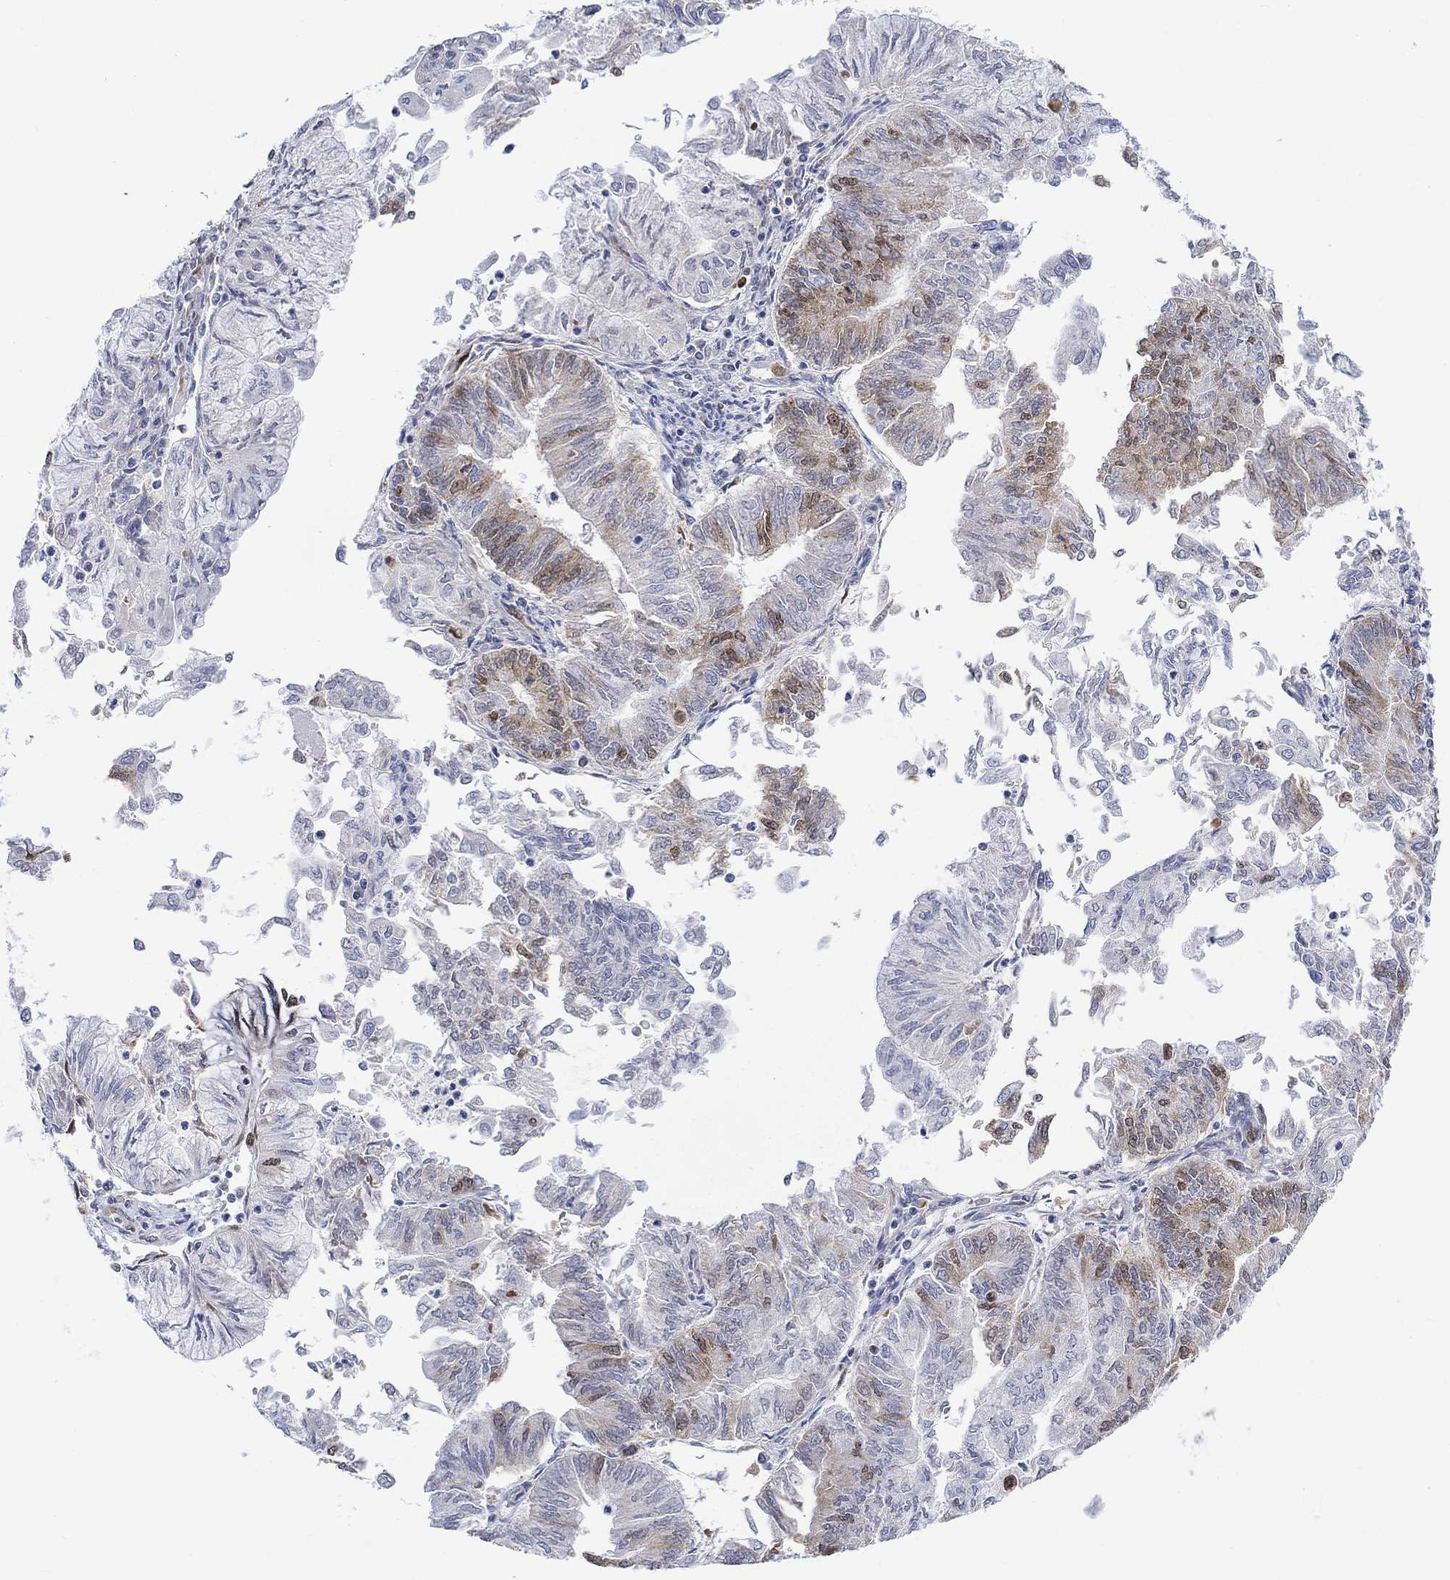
{"staining": {"intensity": "moderate", "quantity": "<25%", "location": "cytoplasmic/membranous,nuclear"}, "tissue": "endometrial cancer", "cell_type": "Tumor cells", "image_type": "cancer", "snomed": [{"axis": "morphology", "description": "Adenocarcinoma, NOS"}, {"axis": "topography", "description": "Endometrium"}], "caption": "The image exhibits staining of endometrial adenocarcinoma, revealing moderate cytoplasmic/membranous and nuclear protein positivity (brown color) within tumor cells. (IHC, brightfield microscopy, high magnification).", "gene": "RAD54L2", "patient": {"sex": "female", "age": 59}}